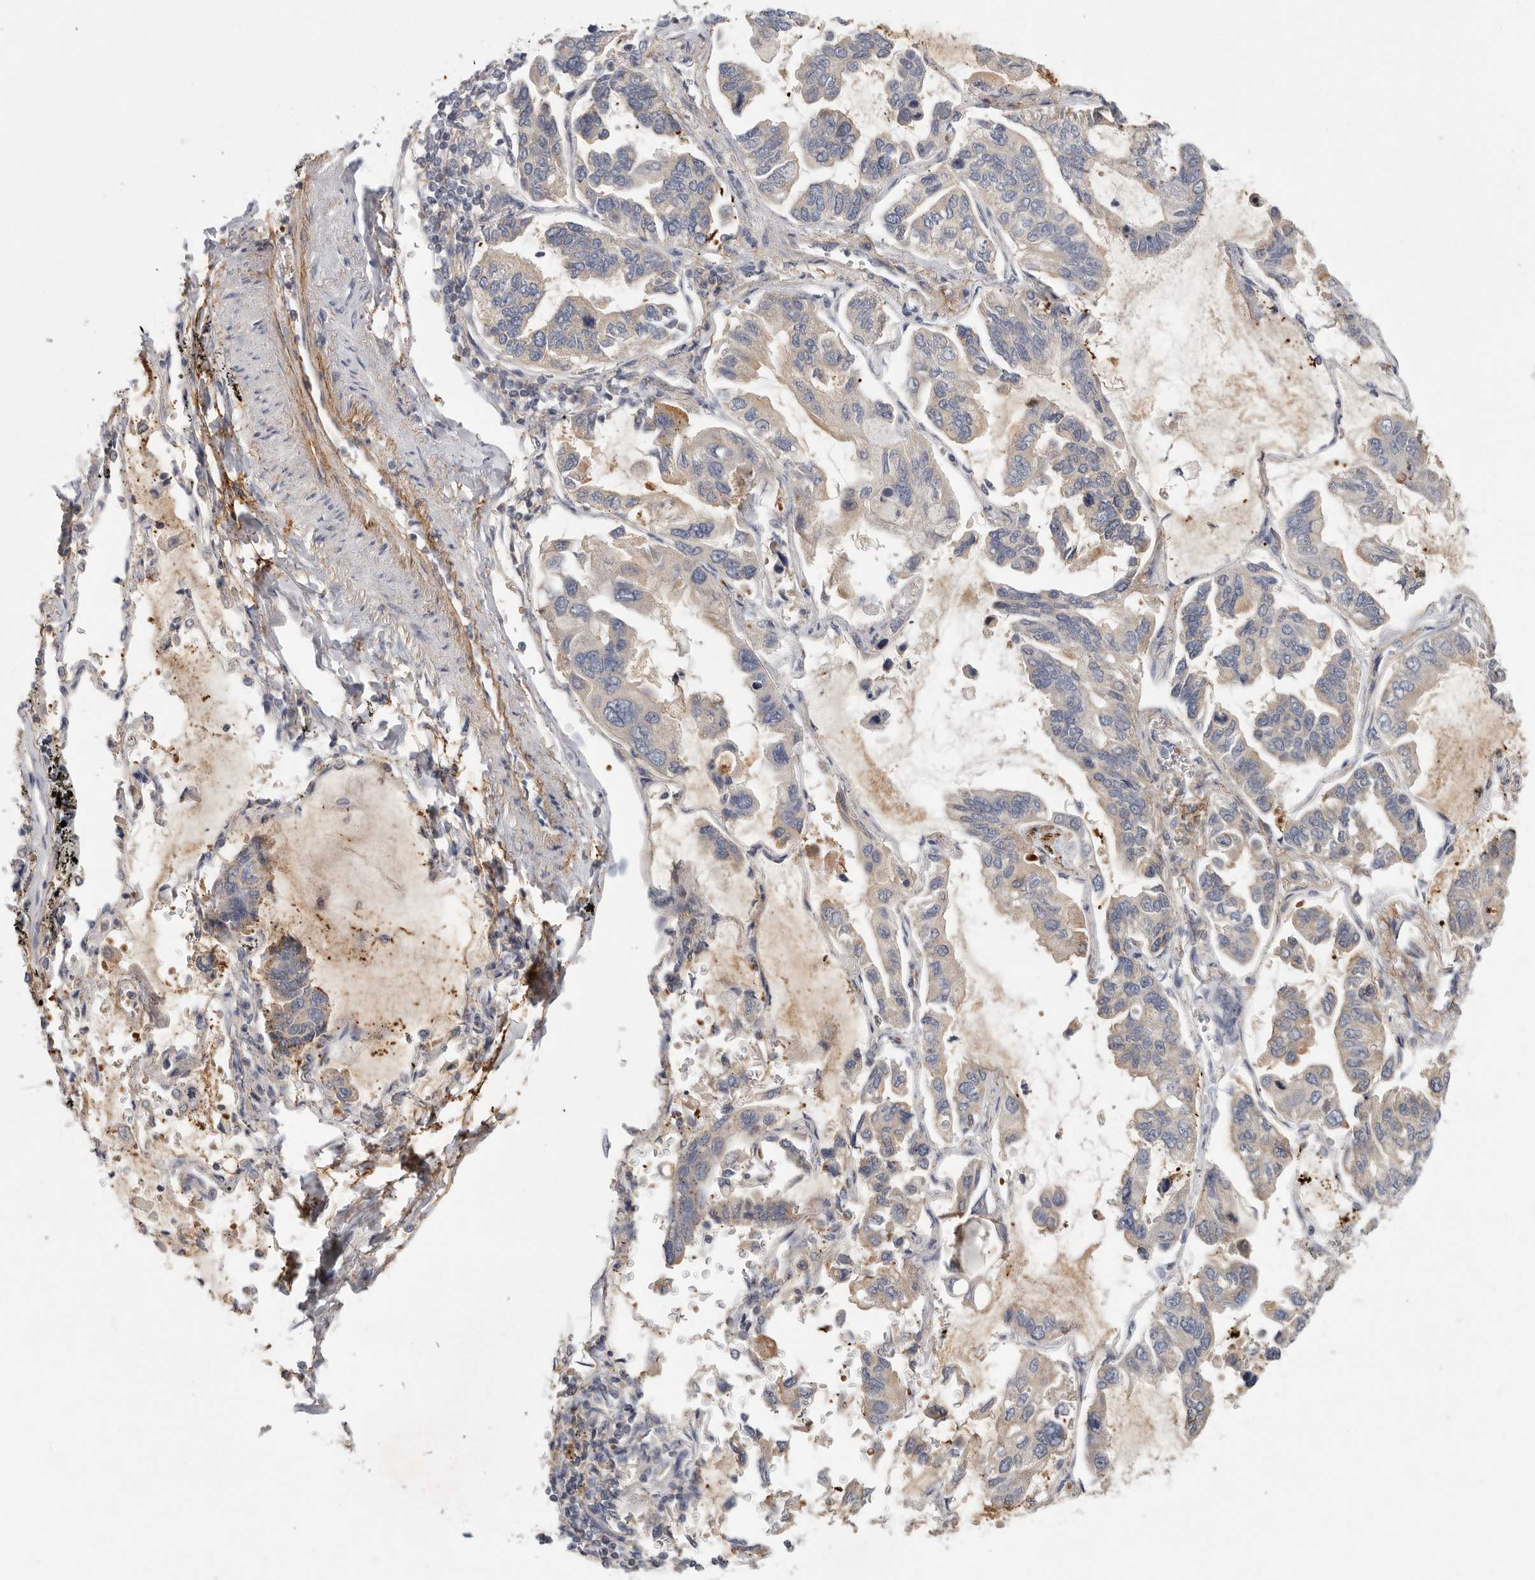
{"staining": {"intensity": "weak", "quantity": "<25%", "location": "cytoplasmic/membranous"}, "tissue": "lung cancer", "cell_type": "Tumor cells", "image_type": "cancer", "snomed": [{"axis": "morphology", "description": "Adenocarcinoma, NOS"}, {"axis": "topography", "description": "Lung"}], "caption": "A micrograph of human lung adenocarcinoma is negative for staining in tumor cells. The staining is performed using DAB brown chromogen with nuclei counter-stained in using hematoxylin.", "gene": "CFAP298", "patient": {"sex": "male", "age": 64}}